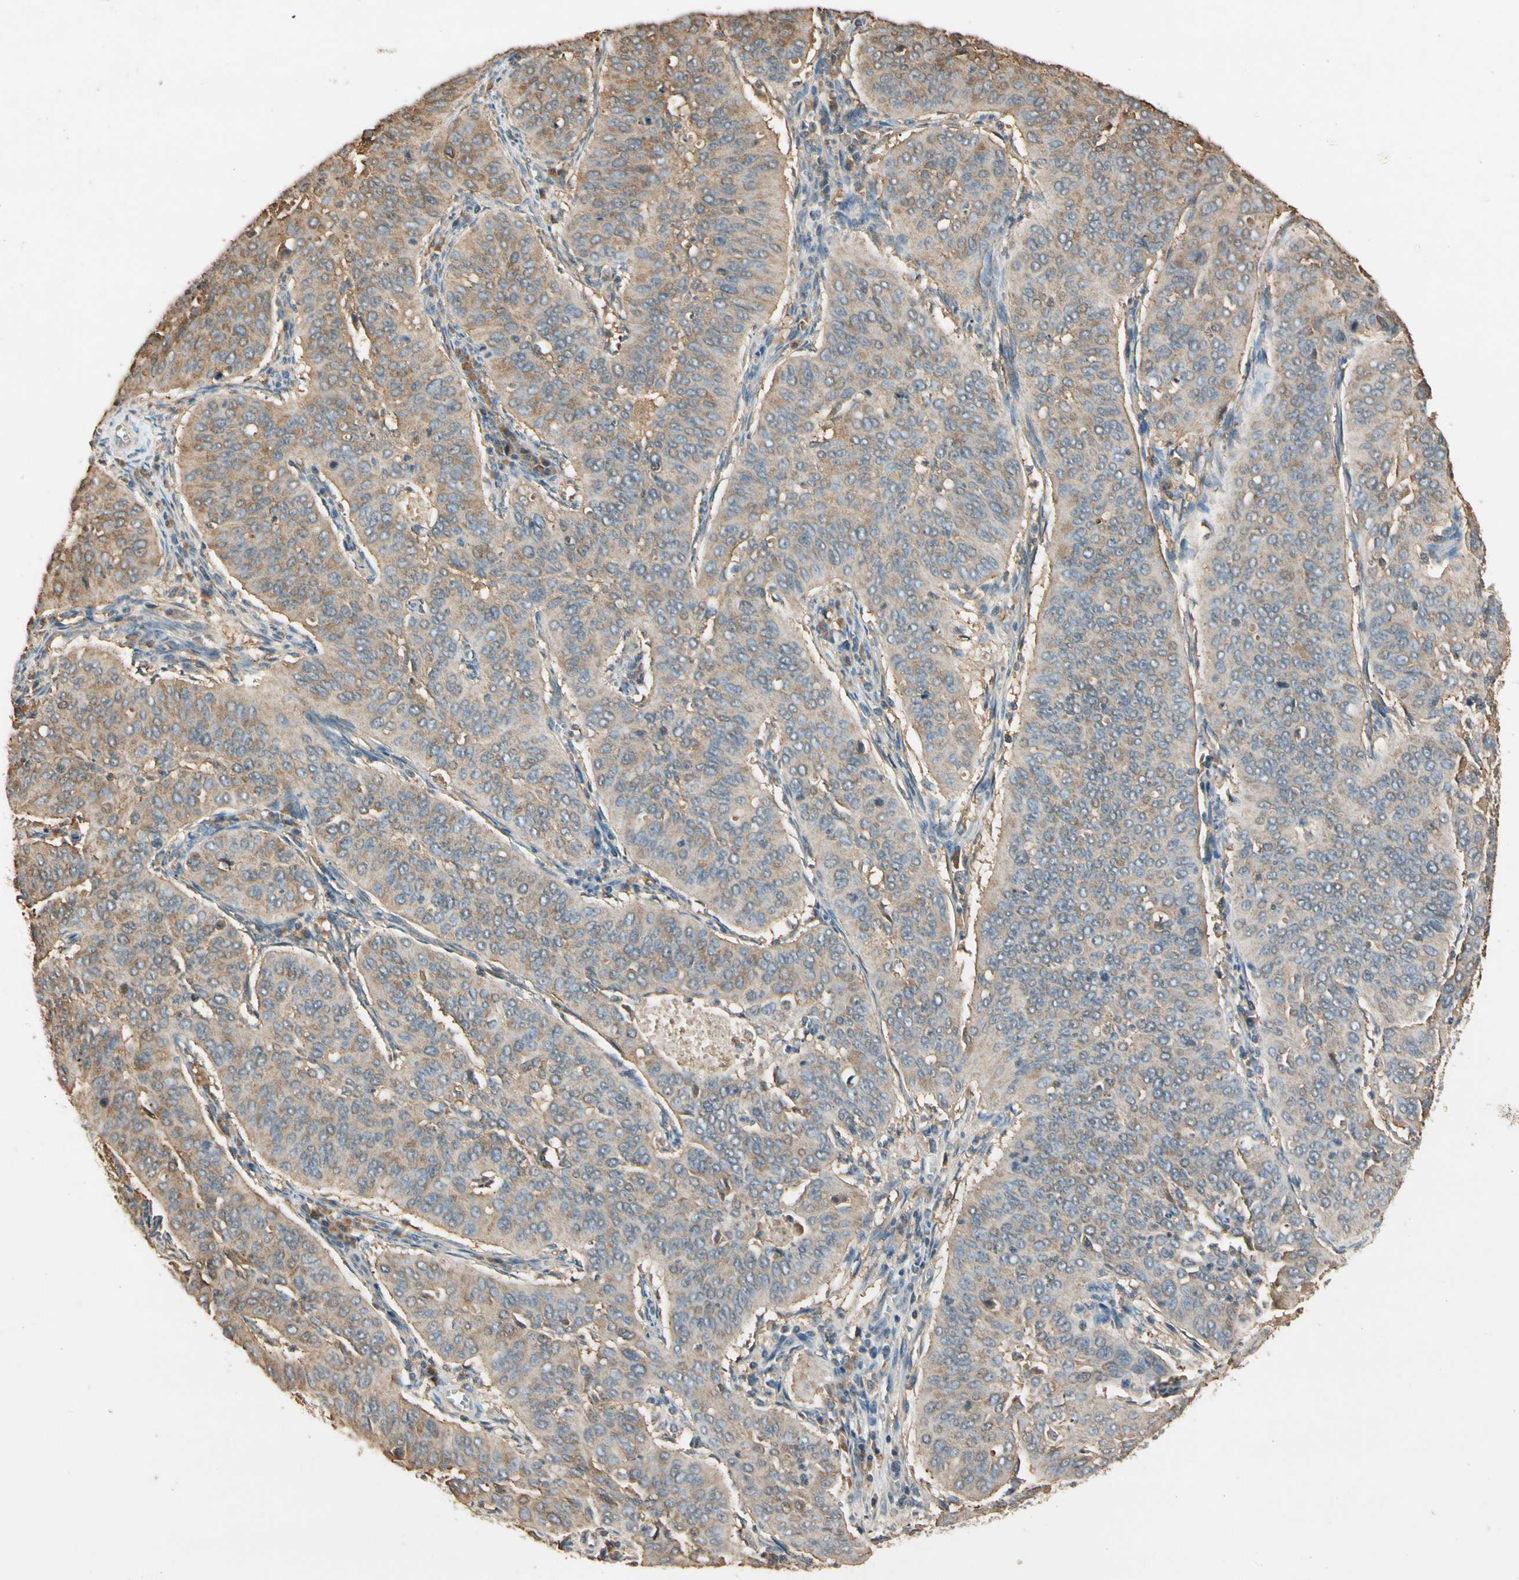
{"staining": {"intensity": "moderate", "quantity": ">75%", "location": "cytoplasmic/membranous"}, "tissue": "cervical cancer", "cell_type": "Tumor cells", "image_type": "cancer", "snomed": [{"axis": "morphology", "description": "Normal tissue, NOS"}, {"axis": "morphology", "description": "Squamous cell carcinoma, NOS"}, {"axis": "topography", "description": "Cervix"}], "caption": "This photomicrograph reveals squamous cell carcinoma (cervical) stained with immunohistochemistry (IHC) to label a protein in brown. The cytoplasmic/membranous of tumor cells show moderate positivity for the protein. Nuclei are counter-stained blue.", "gene": "CDH6", "patient": {"sex": "female", "age": 39}}